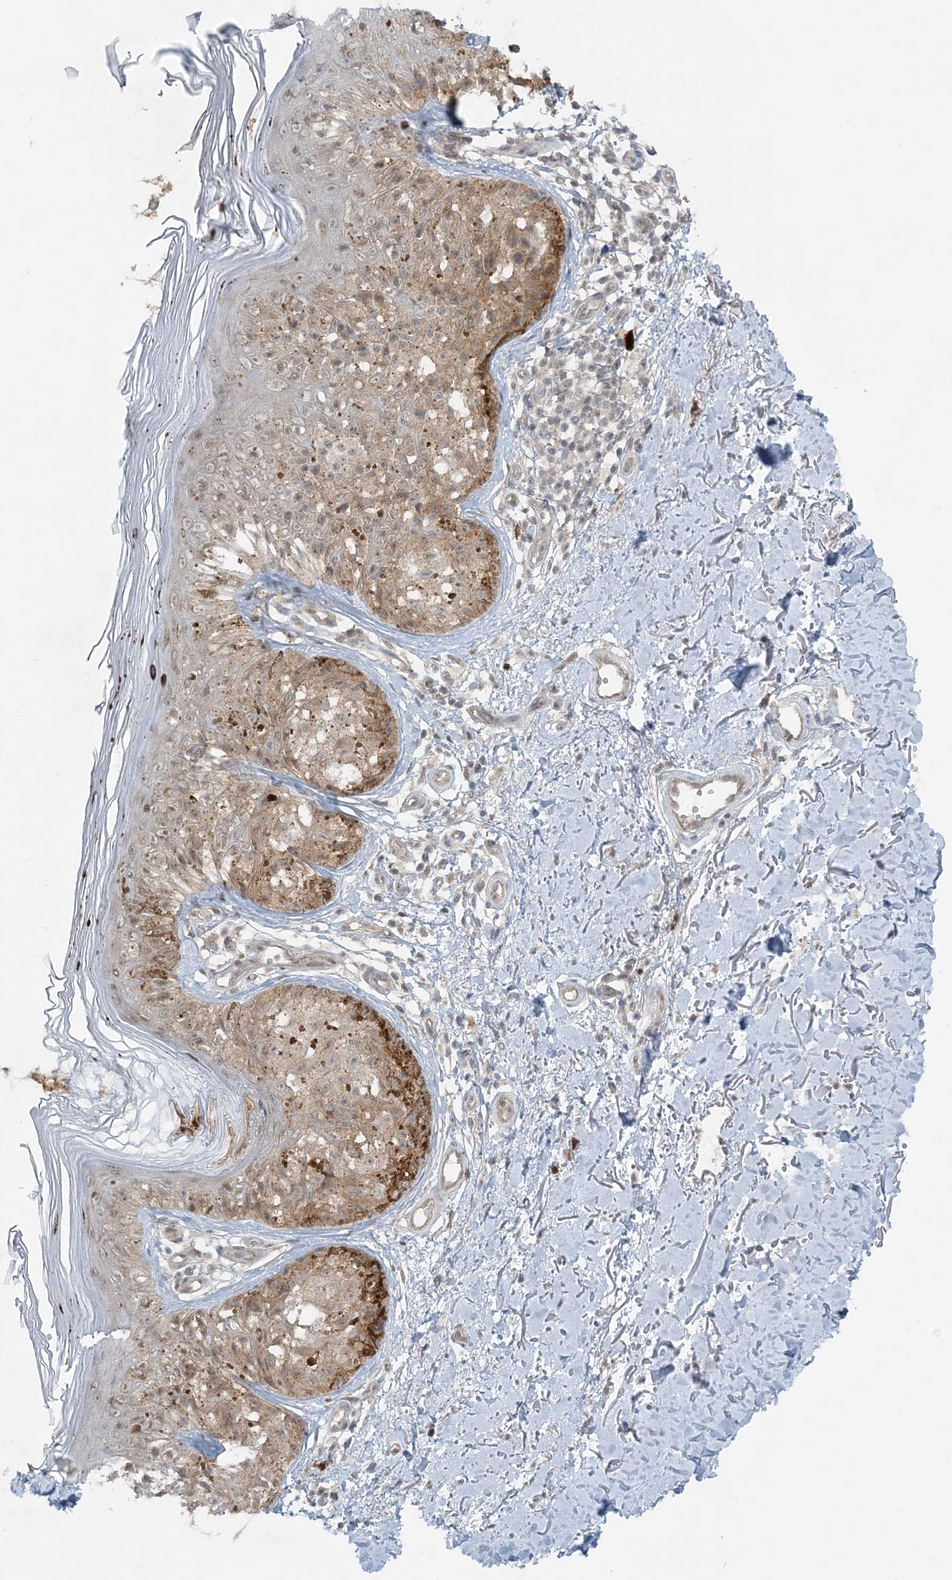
{"staining": {"intensity": "moderate", "quantity": "25%-75%", "location": "cytoplasmic/membranous"}, "tissue": "melanoma", "cell_type": "Tumor cells", "image_type": "cancer", "snomed": [{"axis": "morphology", "description": "Malignant melanoma, NOS"}, {"axis": "topography", "description": "Skin"}], "caption": "IHC histopathology image of human malignant melanoma stained for a protein (brown), which demonstrates medium levels of moderate cytoplasmic/membranous positivity in approximately 25%-75% of tumor cells.", "gene": "ATP11A", "patient": {"sex": "female", "age": 50}}